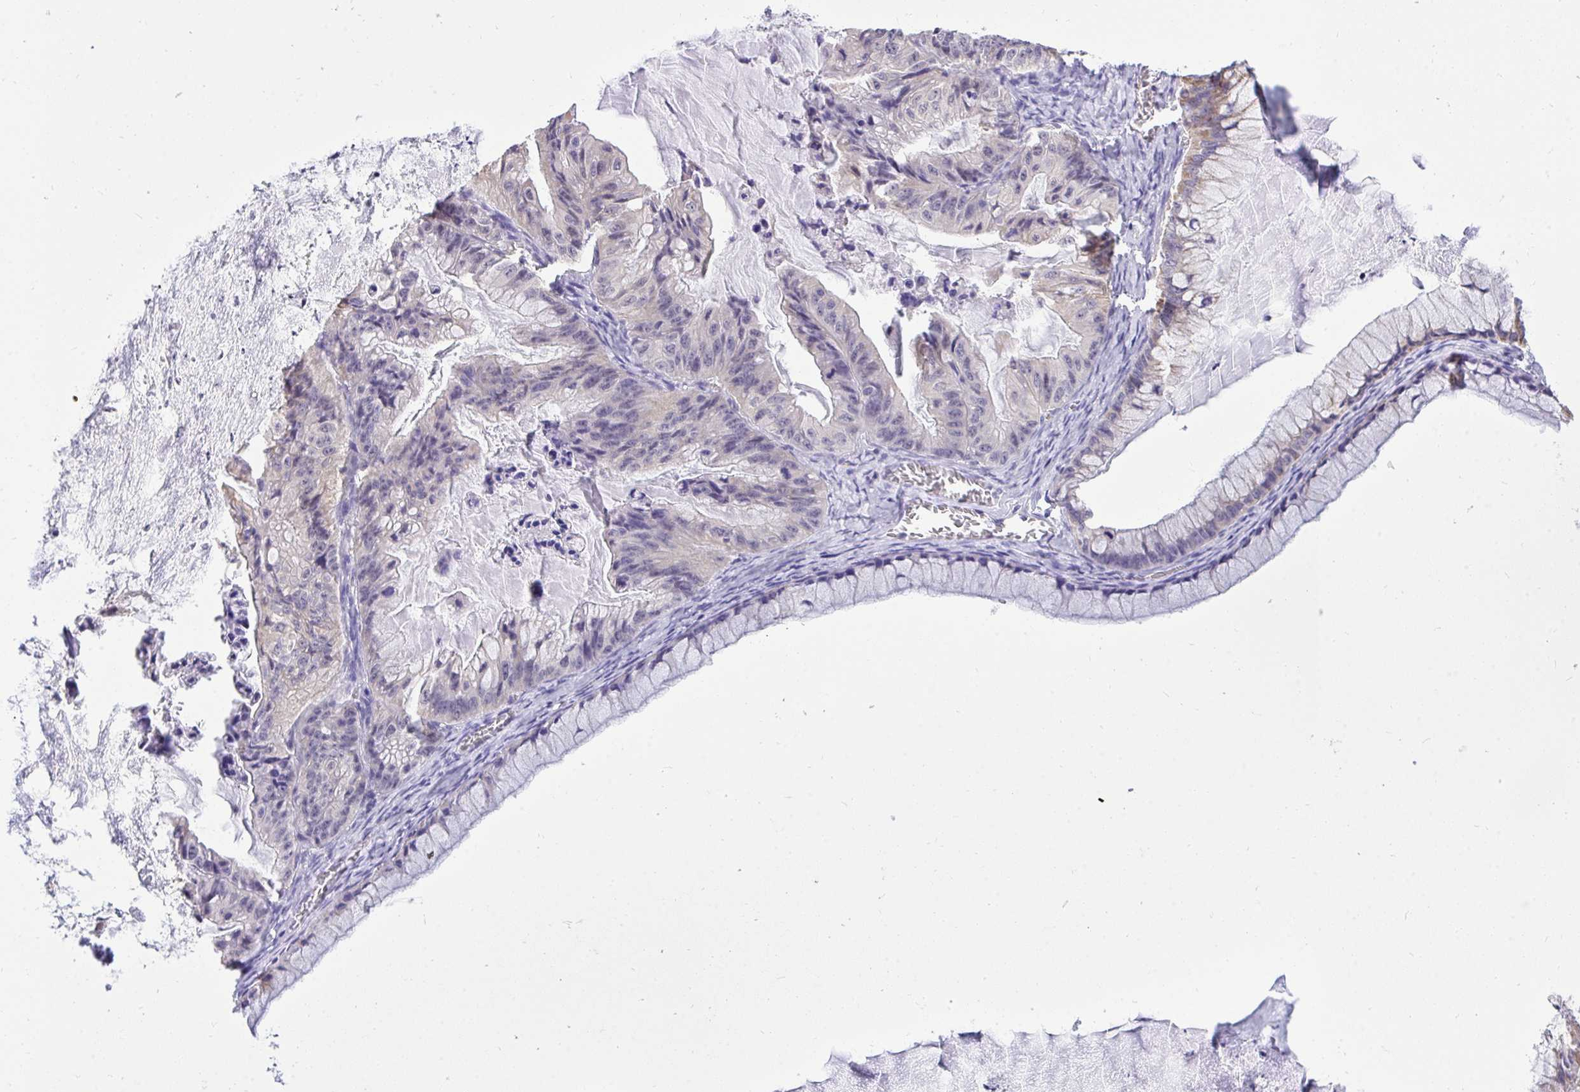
{"staining": {"intensity": "weak", "quantity": "25%-75%", "location": "cytoplasmic/membranous"}, "tissue": "ovarian cancer", "cell_type": "Tumor cells", "image_type": "cancer", "snomed": [{"axis": "morphology", "description": "Cystadenocarcinoma, mucinous, NOS"}, {"axis": "topography", "description": "Ovary"}], "caption": "Immunohistochemical staining of human ovarian mucinous cystadenocarcinoma exhibits low levels of weak cytoplasmic/membranous protein staining in about 25%-75% of tumor cells.", "gene": "PPP1CA", "patient": {"sex": "female", "age": 72}}